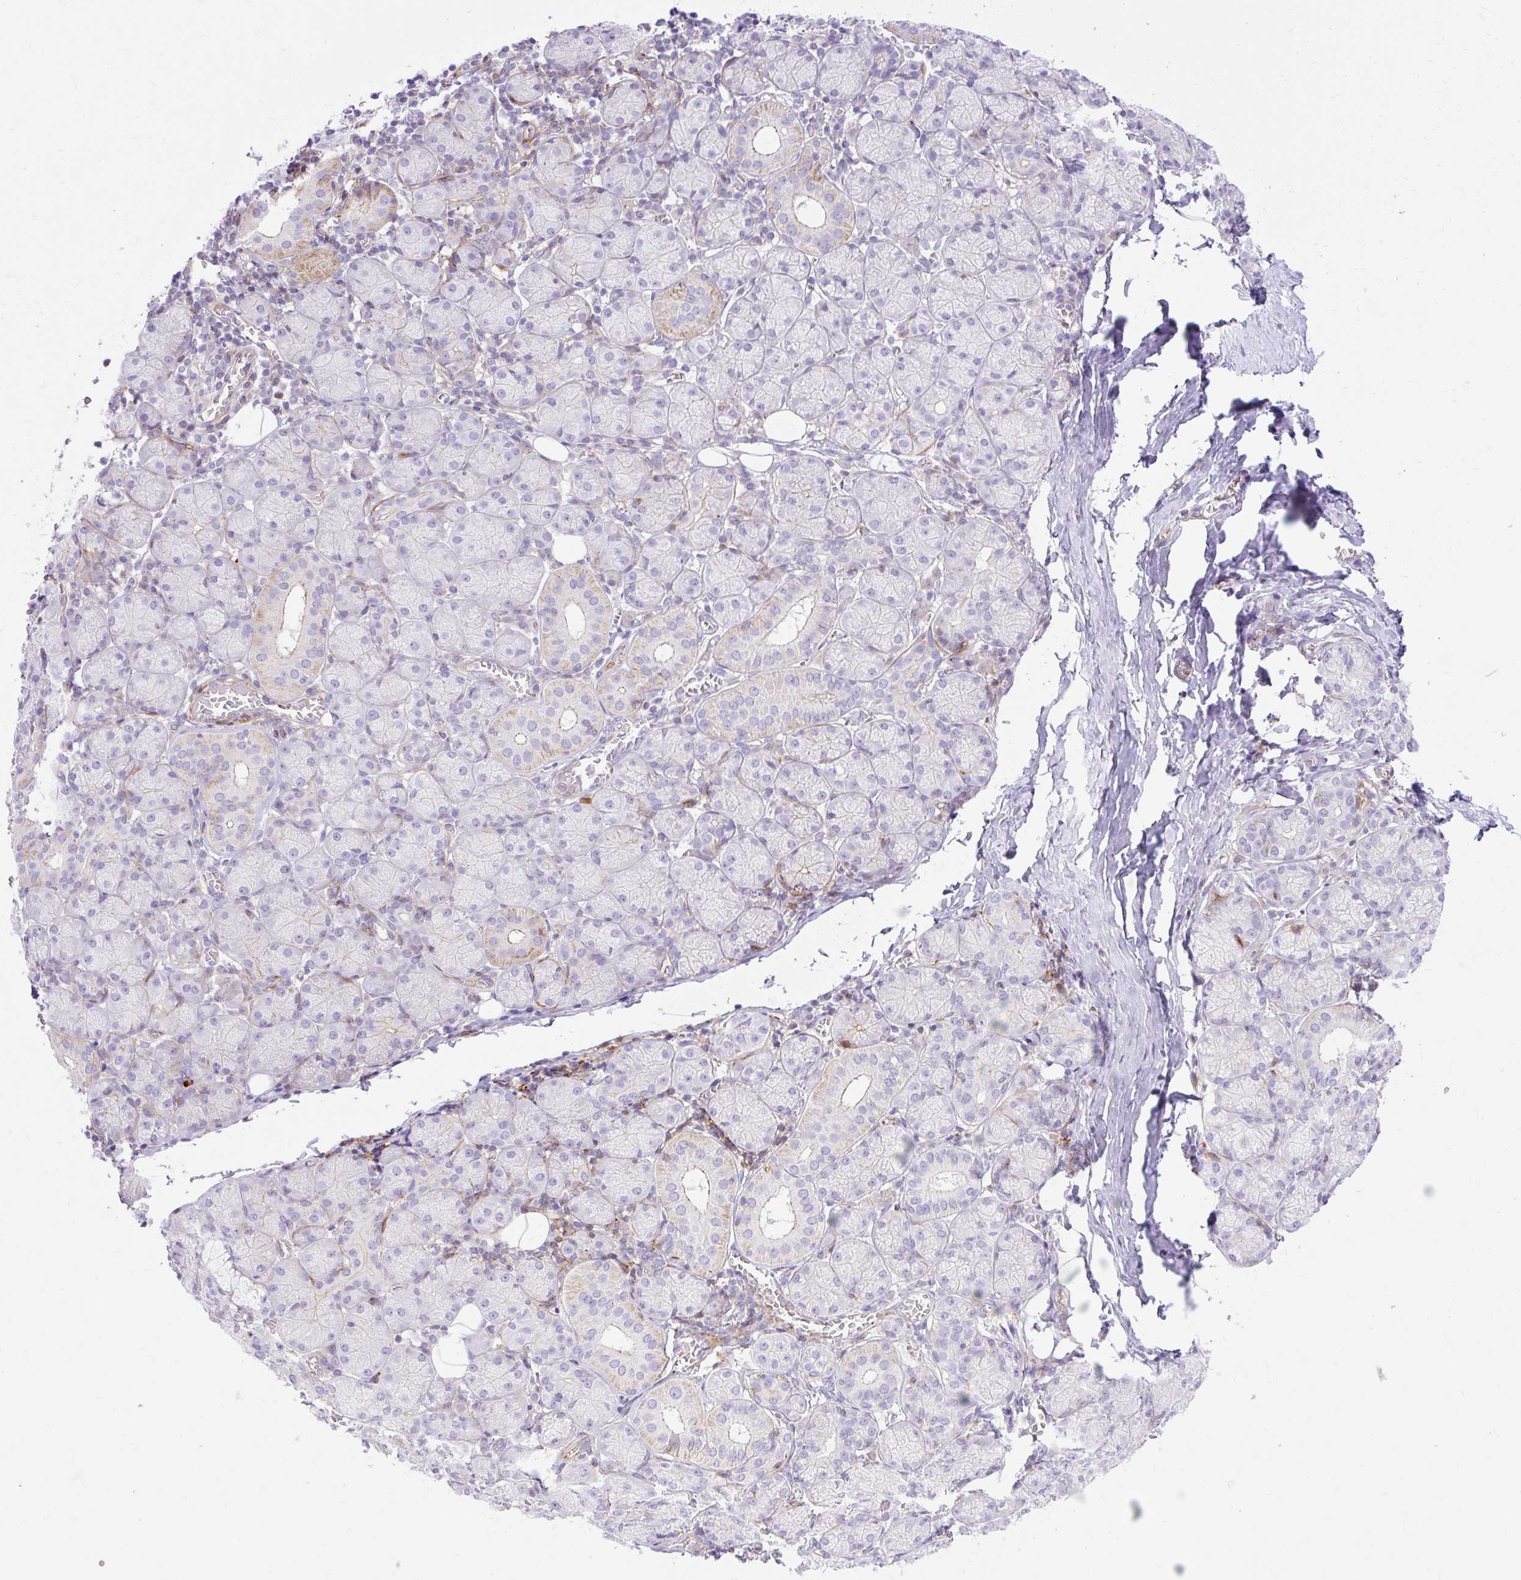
{"staining": {"intensity": "weak", "quantity": "<25%", "location": "cytoplasmic/membranous"}, "tissue": "salivary gland", "cell_type": "Glandular cells", "image_type": "normal", "snomed": [{"axis": "morphology", "description": "Normal tissue, NOS"}, {"axis": "topography", "description": "Salivary gland"}], "caption": "High power microscopy micrograph of an immunohistochemistry (IHC) histopathology image of normal salivary gland, revealing no significant expression in glandular cells.", "gene": "CORO7", "patient": {"sex": "female", "age": 24}}